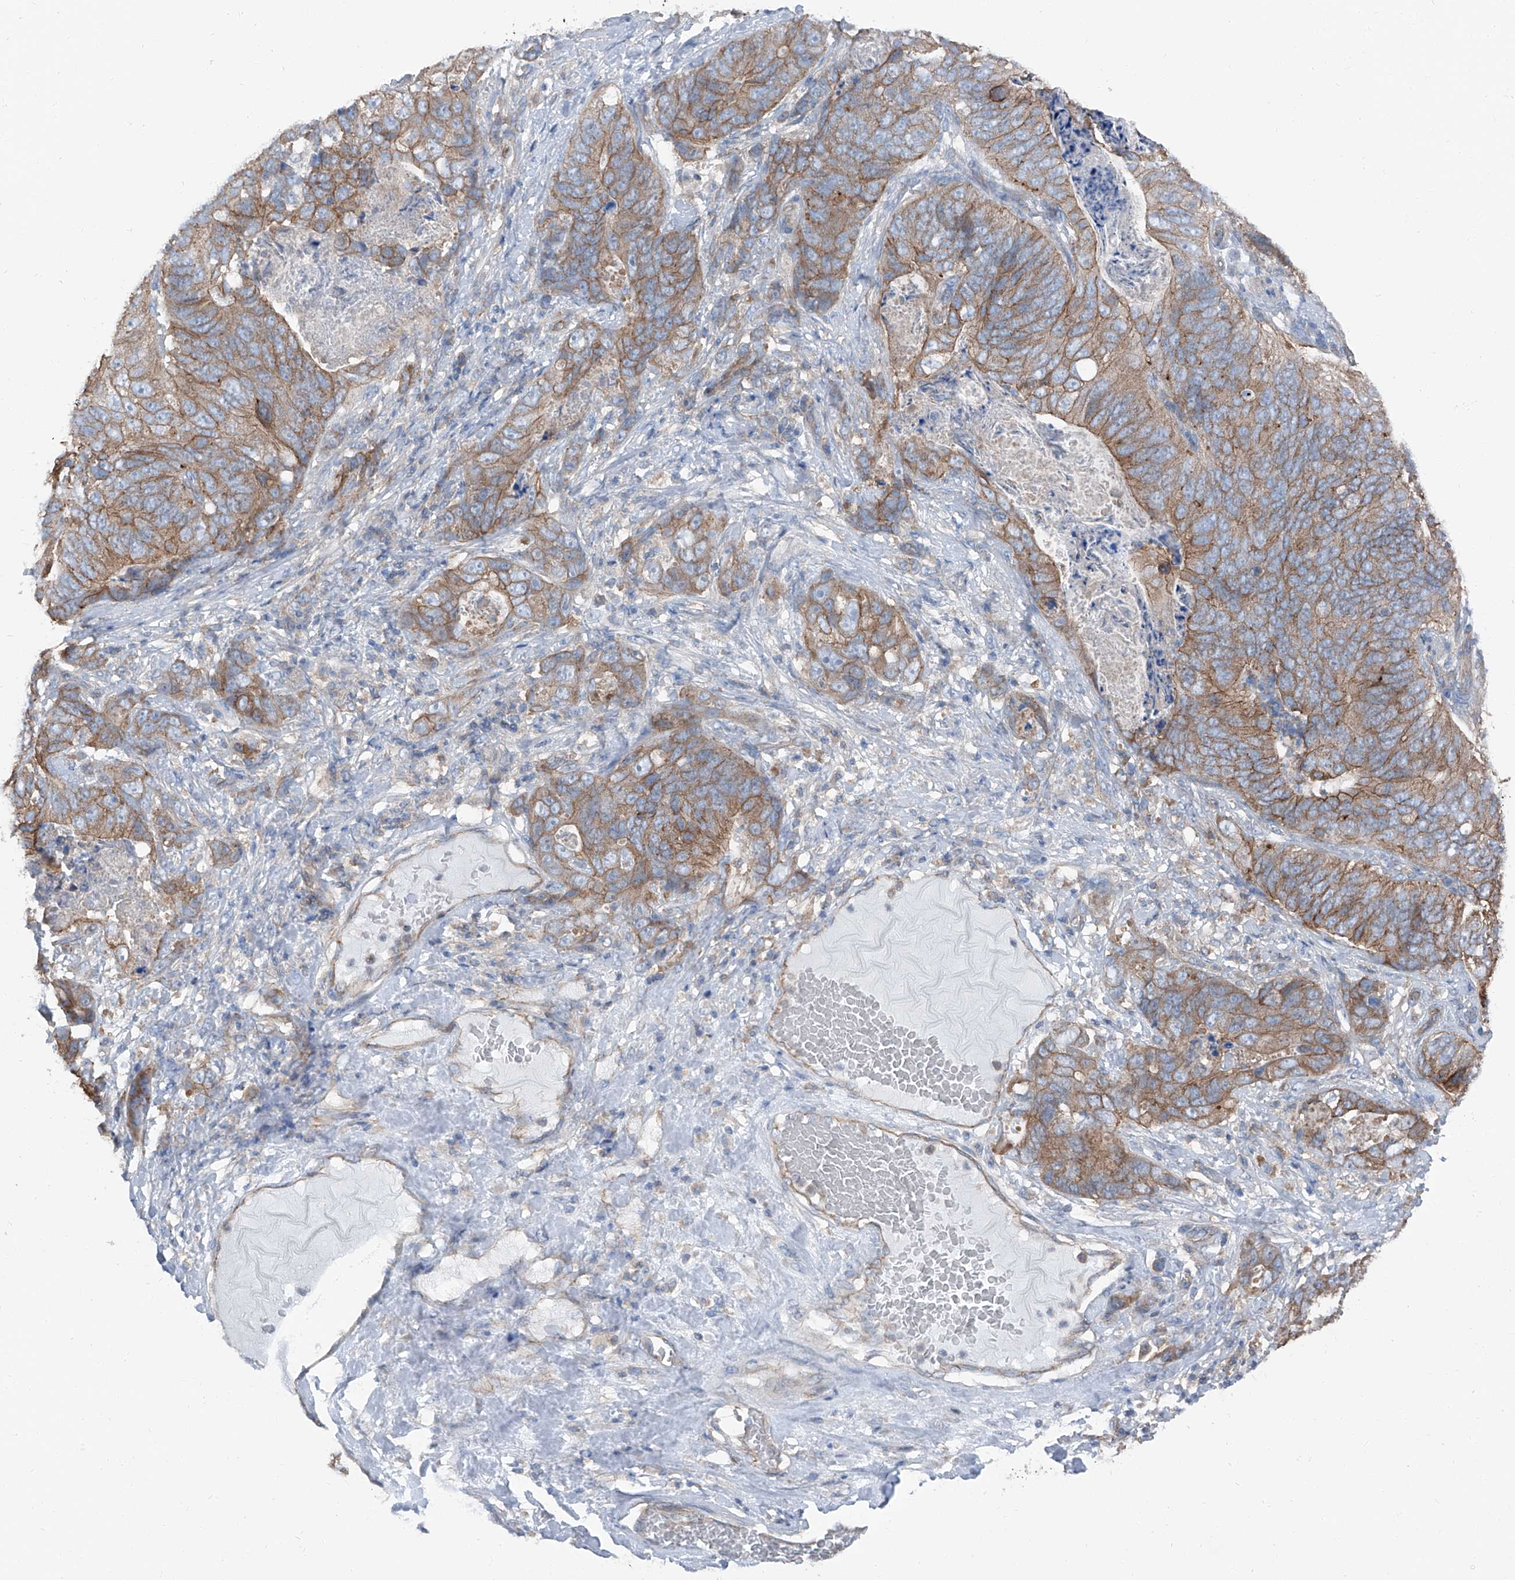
{"staining": {"intensity": "moderate", "quantity": ">75%", "location": "cytoplasmic/membranous"}, "tissue": "stomach cancer", "cell_type": "Tumor cells", "image_type": "cancer", "snomed": [{"axis": "morphology", "description": "Normal tissue, NOS"}, {"axis": "morphology", "description": "Adenocarcinoma, NOS"}, {"axis": "topography", "description": "Stomach"}], "caption": "Protein expression analysis of adenocarcinoma (stomach) demonstrates moderate cytoplasmic/membranous positivity in about >75% of tumor cells.", "gene": "GPR142", "patient": {"sex": "female", "age": 89}}